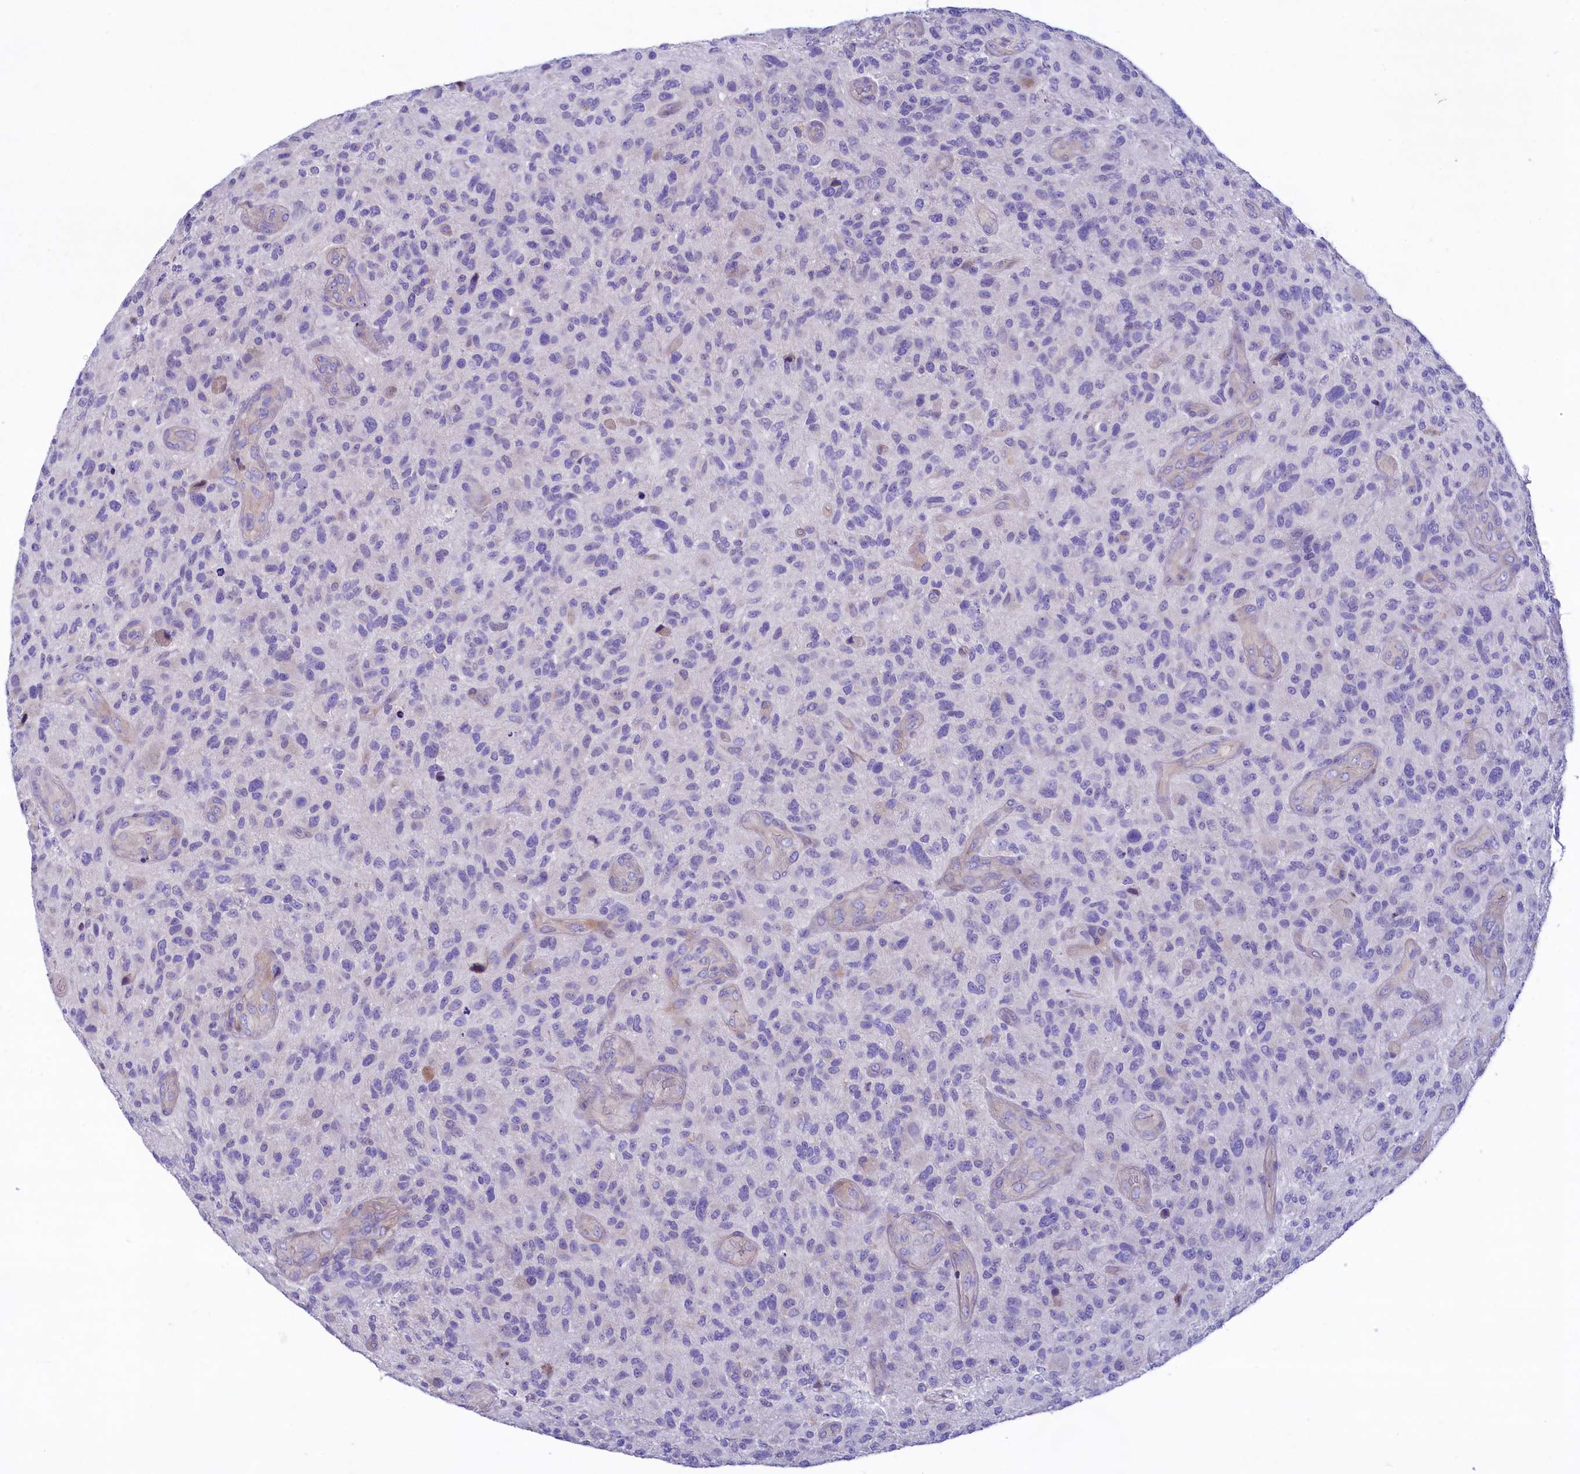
{"staining": {"intensity": "negative", "quantity": "none", "location": "none"}, "tissue": "glioma", "cell_type": "Tumor cells", "image_type": "cancer", "snomed": [{"axis": "morphology", "description": "Glioma, malignant, High grade"}, {"axis": "topography", "description": "Brain"}], "caption": "There is no significant positivity in tumor cells of malignant glioma (high-grade).", "gene": "KRBOX5", "patient": {"sex": "male", "age": 47}}